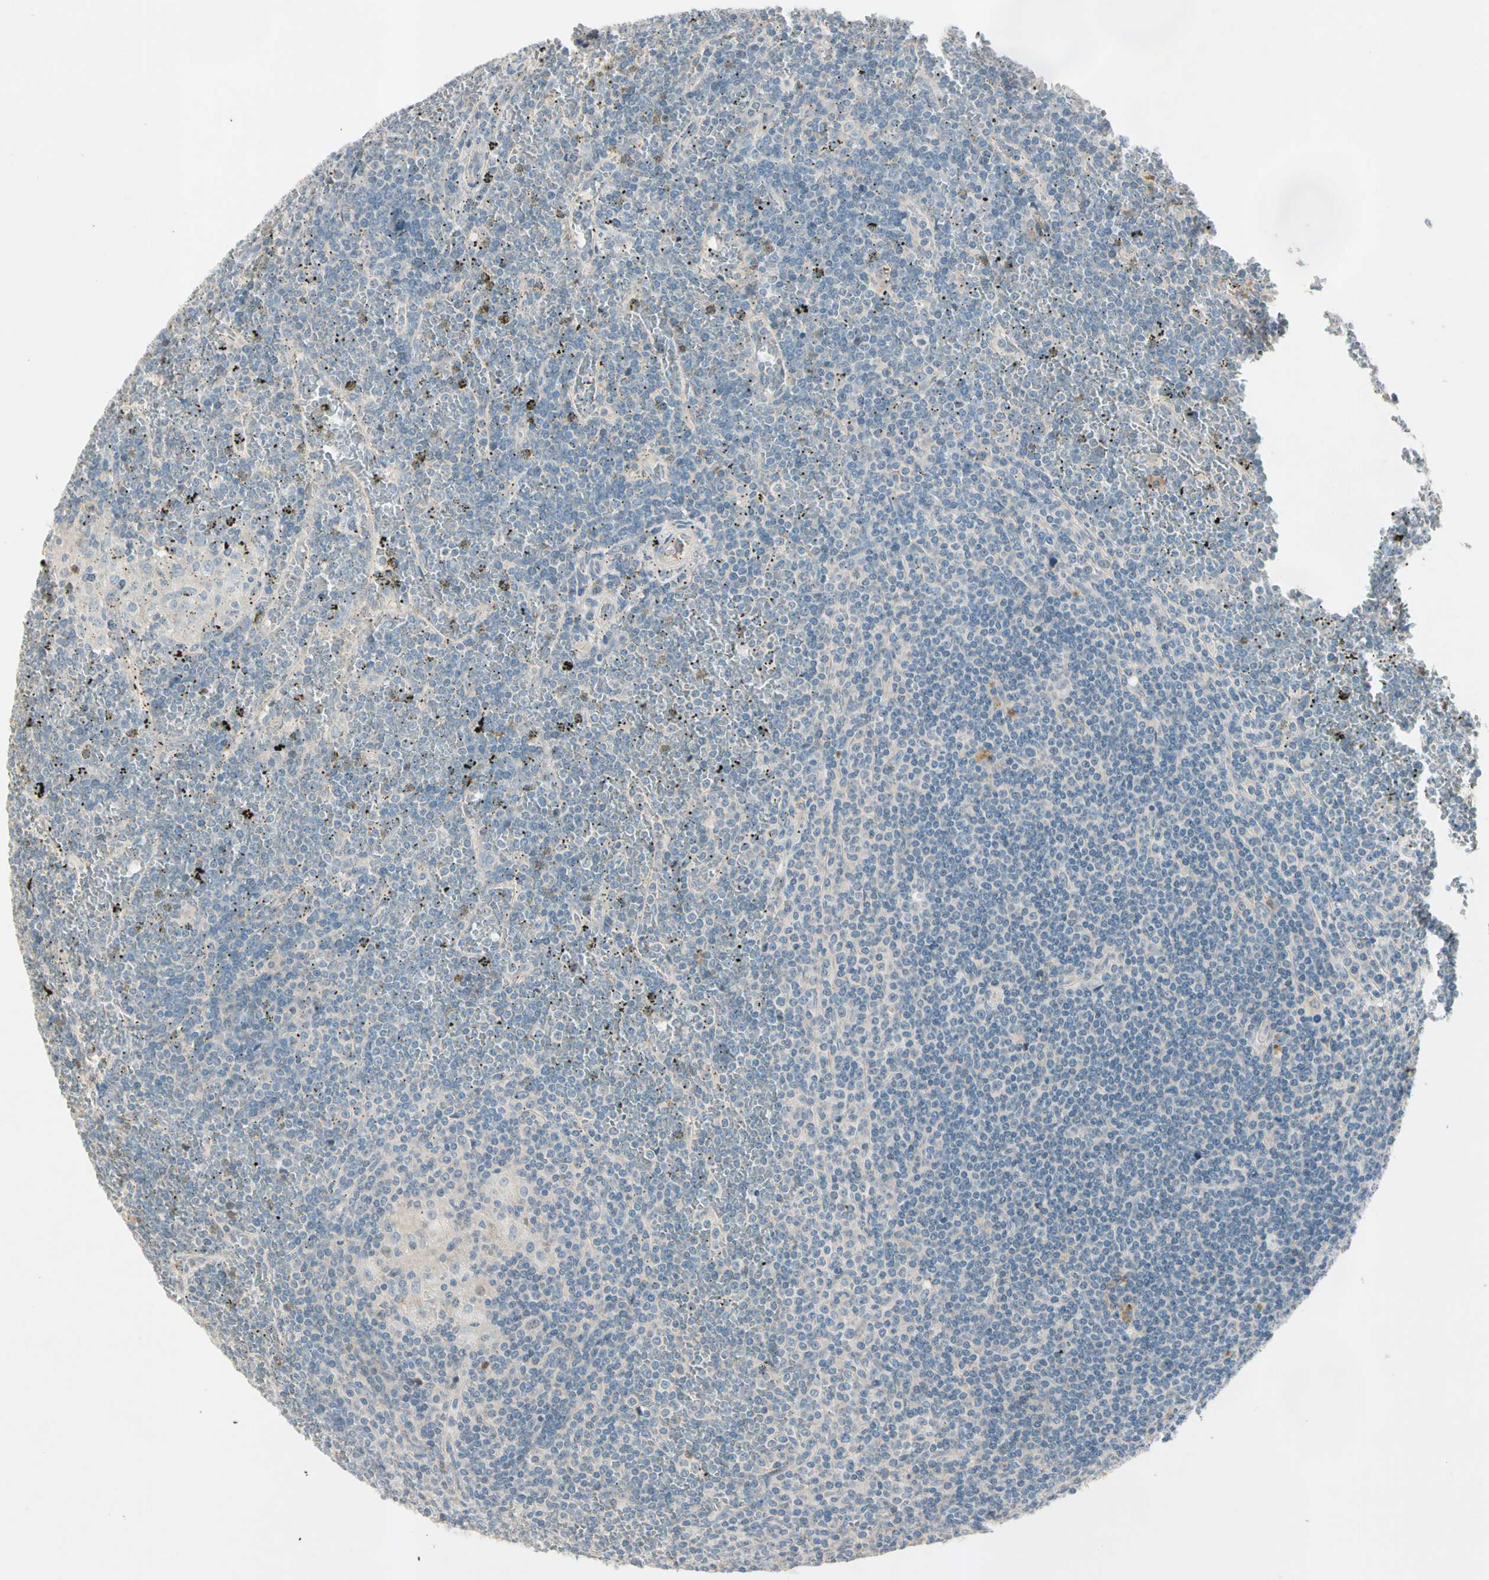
{"staining": {"intensity": "negative", "quantity": "none", "location": "none"}, "tissue": "lymphoma", "cell_type": "Tumor cells", "image_type": "cancer", "snomed": [{"axis": "morphology", "description": "Malignant lymphoma, non-Hodgkin's type, Low grade"}, {"axis": "topography", "description": "Spleen"}], "caption": "An immunohistochemistry (IHC) photomicrograph of low-grade malignant lymphoma, non-Hodgkin's type is shown. There is no staining in tumor cells of low-grade malignant lymphoma, non-Hodgkin's type.", "gene": "SERPIND1", "patient": {"sex": "female", "age": 19}}